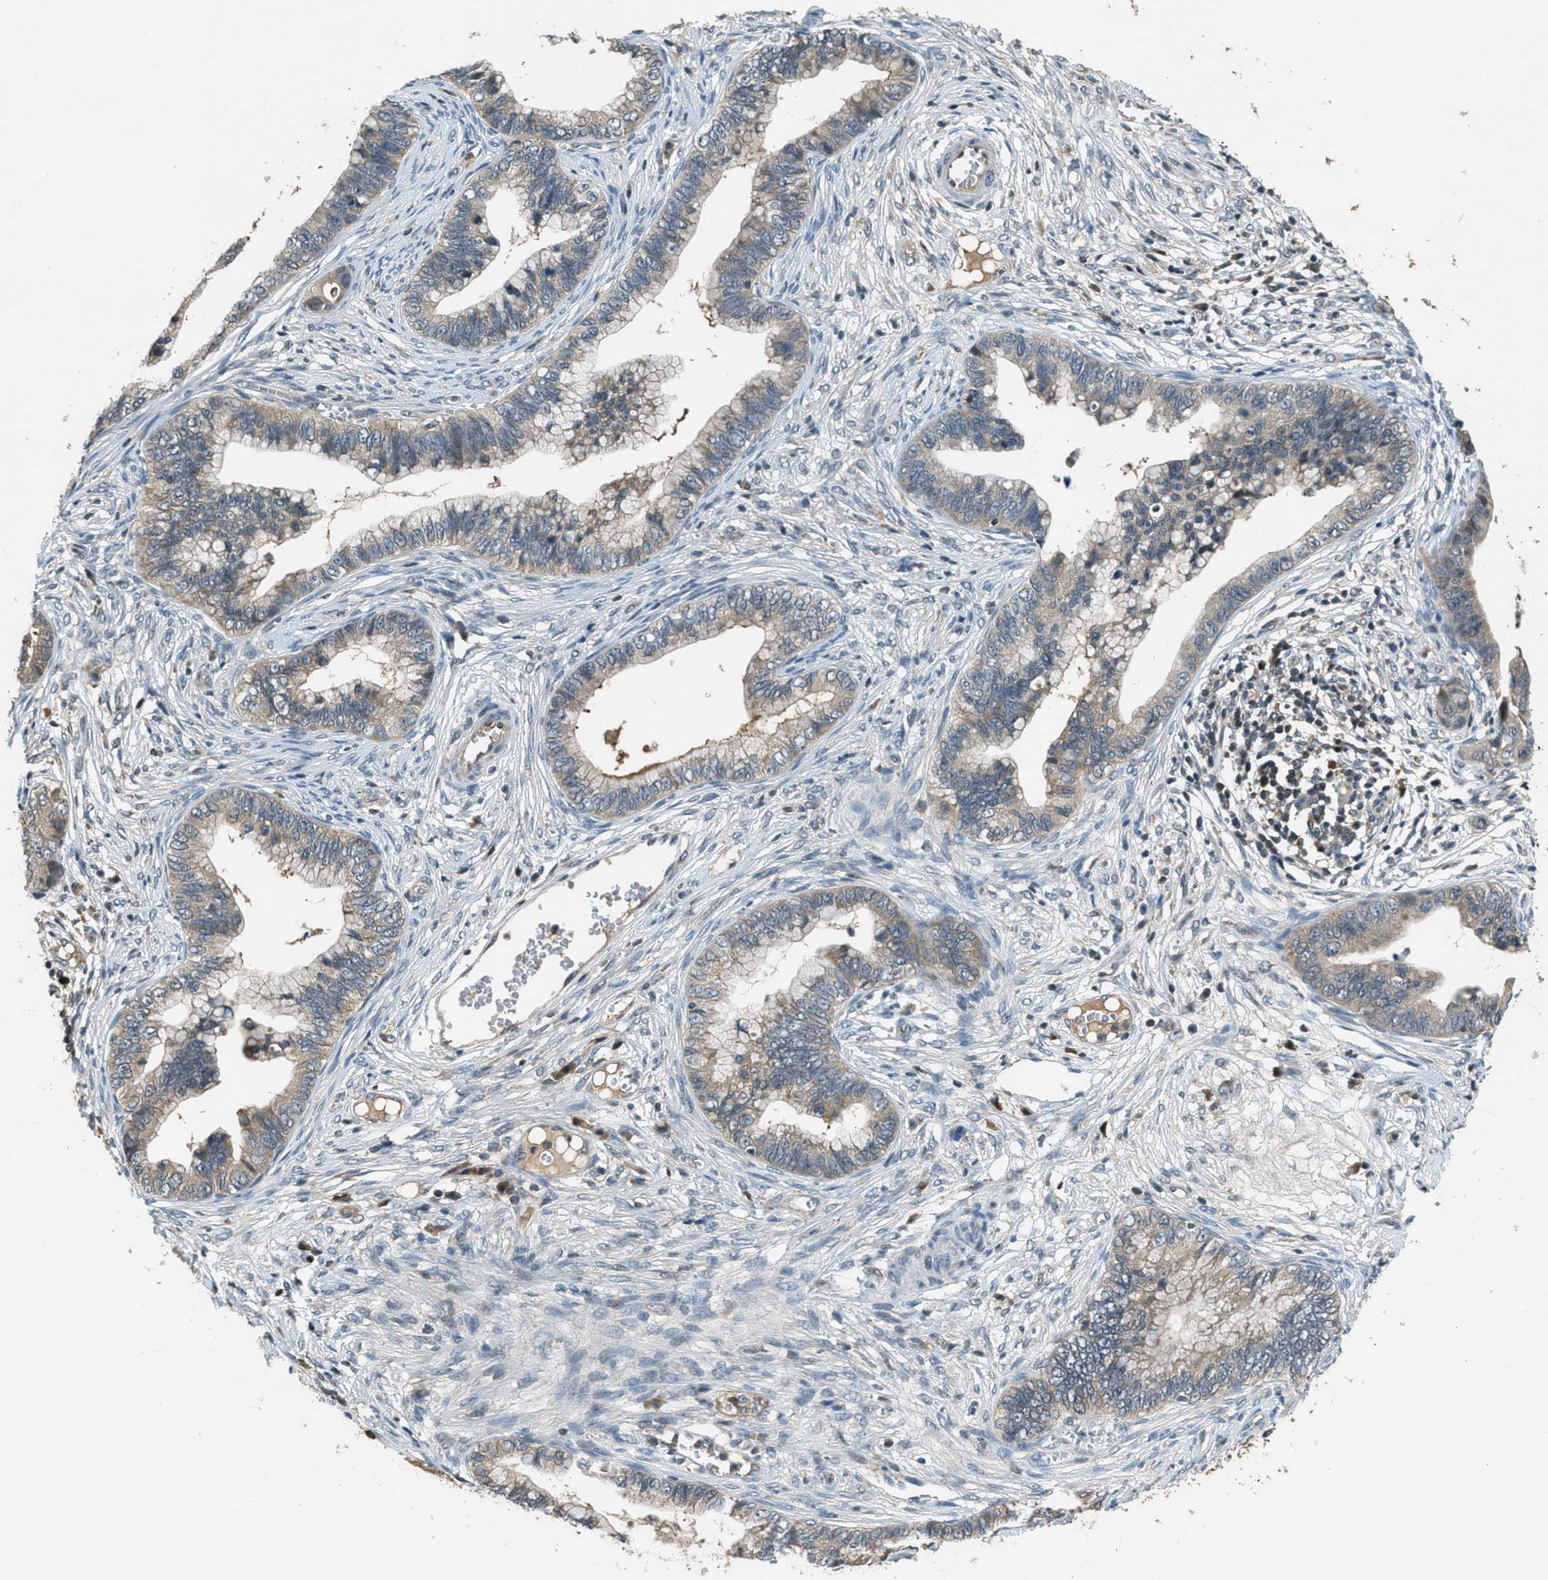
{"staining": {"intensity": "weak", "quantity": ">75%", "location": "cytoplasmic/membranous"}, "tissue": "cervical cancer", "cell_type": "Tumor cells", "image_type": "cancer", "snomed": [{"axis": "morphology", "description": "Adenocarcinoma, NOS"}, {"axis": "topography", "description": "Cervix"}], "caption": "Protein positivity by IHC shows weak cytoplasmic/membranous staining in about >75% of tumor cells in cervical cancer (adenocarcinoma).", "gene": "DUSP6", "patient": {"sex": "female", "age": 44}}